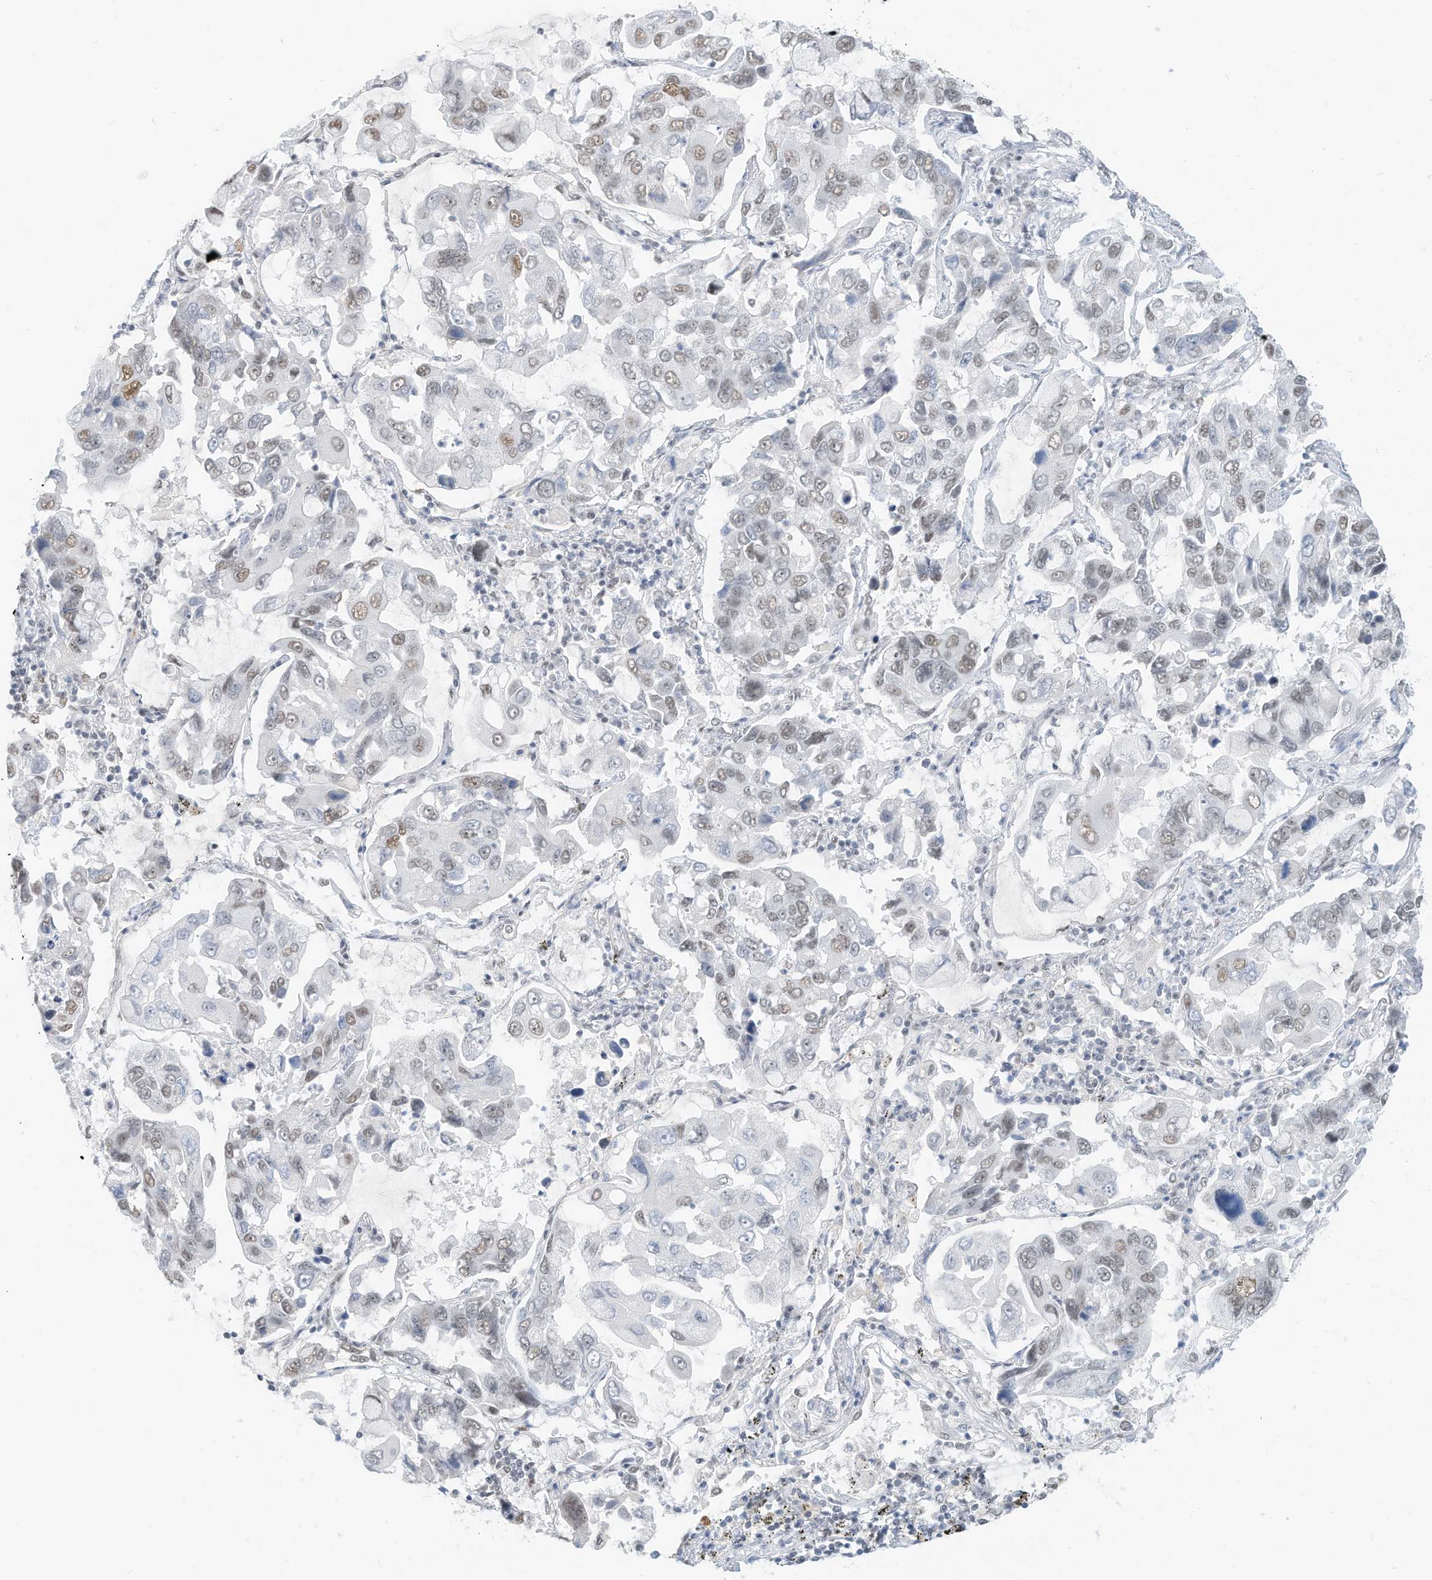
{"staining": {"intensity": "moderate", "quantity": "<25%", "location": "nuclear"}, "tissue": "lung cancer", "cell_type": "Tumor cells", "image_type": "cancer", "snomed": [{"axis": "morphology", "description": "Adenocarcinoma, NOS"}, {"axis": "topography", "description": "Lung"}], "caption": "There is low levels of moderate nuclear positivity in tumor cells of lung adenocarcinoma, as demonstrated by immunohistochemical staining (brown color).", "gene": "PGC", "patient": {"sex": "male", "age": 64}}